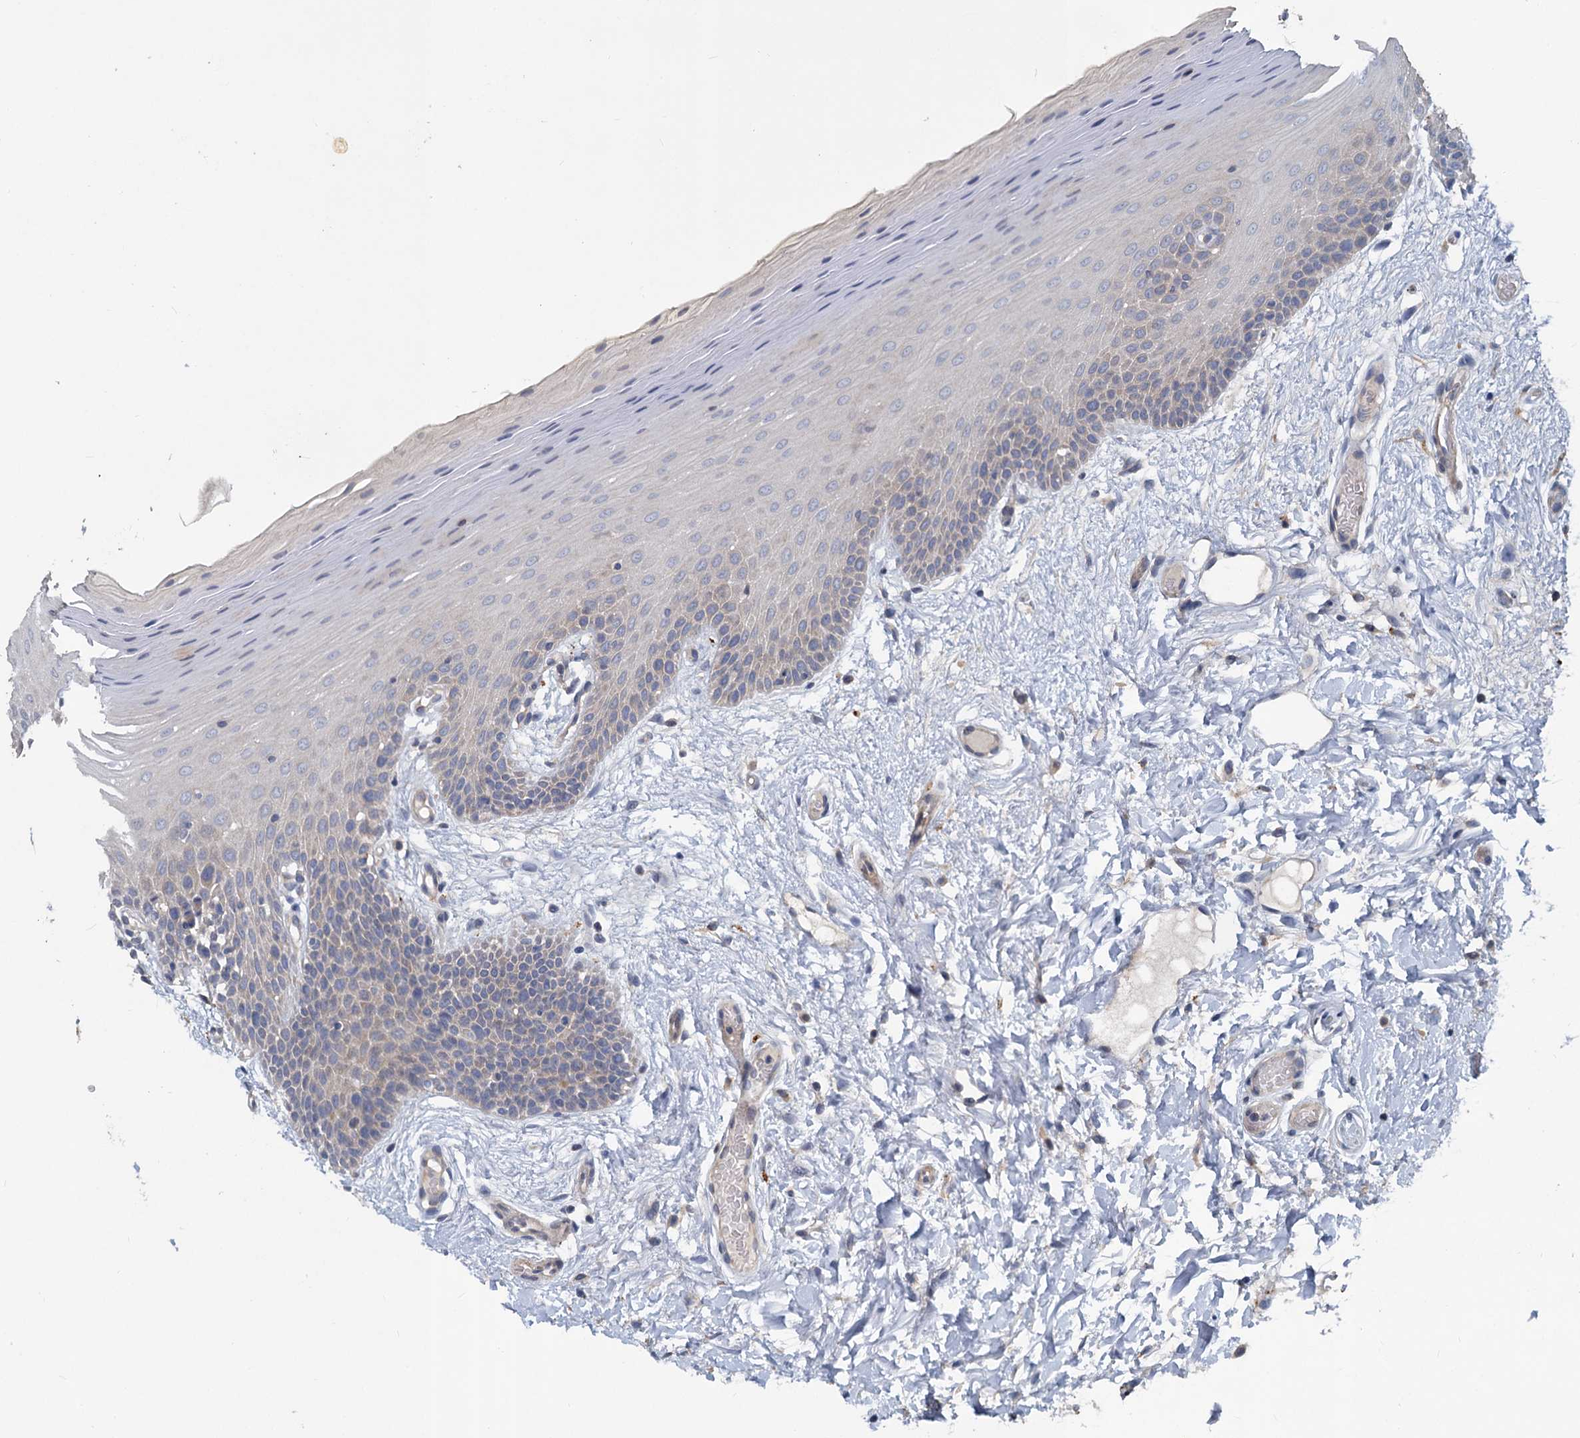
{"staining": {"intensity": "weak", "quantity": "<25%", "location": "cytoplasmic/membranous"}, "tissue": "oral mucosa", "cell_type": "Squamous epithelial cells", "image_type": "normal", "snomed": [{"axis": "morphology", "description": "Normal tissue, NOS"}, {"axis": "topography", "description": "Oral tissue"}, {"axis": "topography", "description": "Tounge, NOS"}], "caption": "There is no significant staining in squamous epithelial cells of oral mucosa. (DAB (3,3'-diaminobenzidine) IHC visualized using brightfield microscopy, high magnification).", "gene": "SLC2A7", "patient": {"sex": "male", "age": 47}}